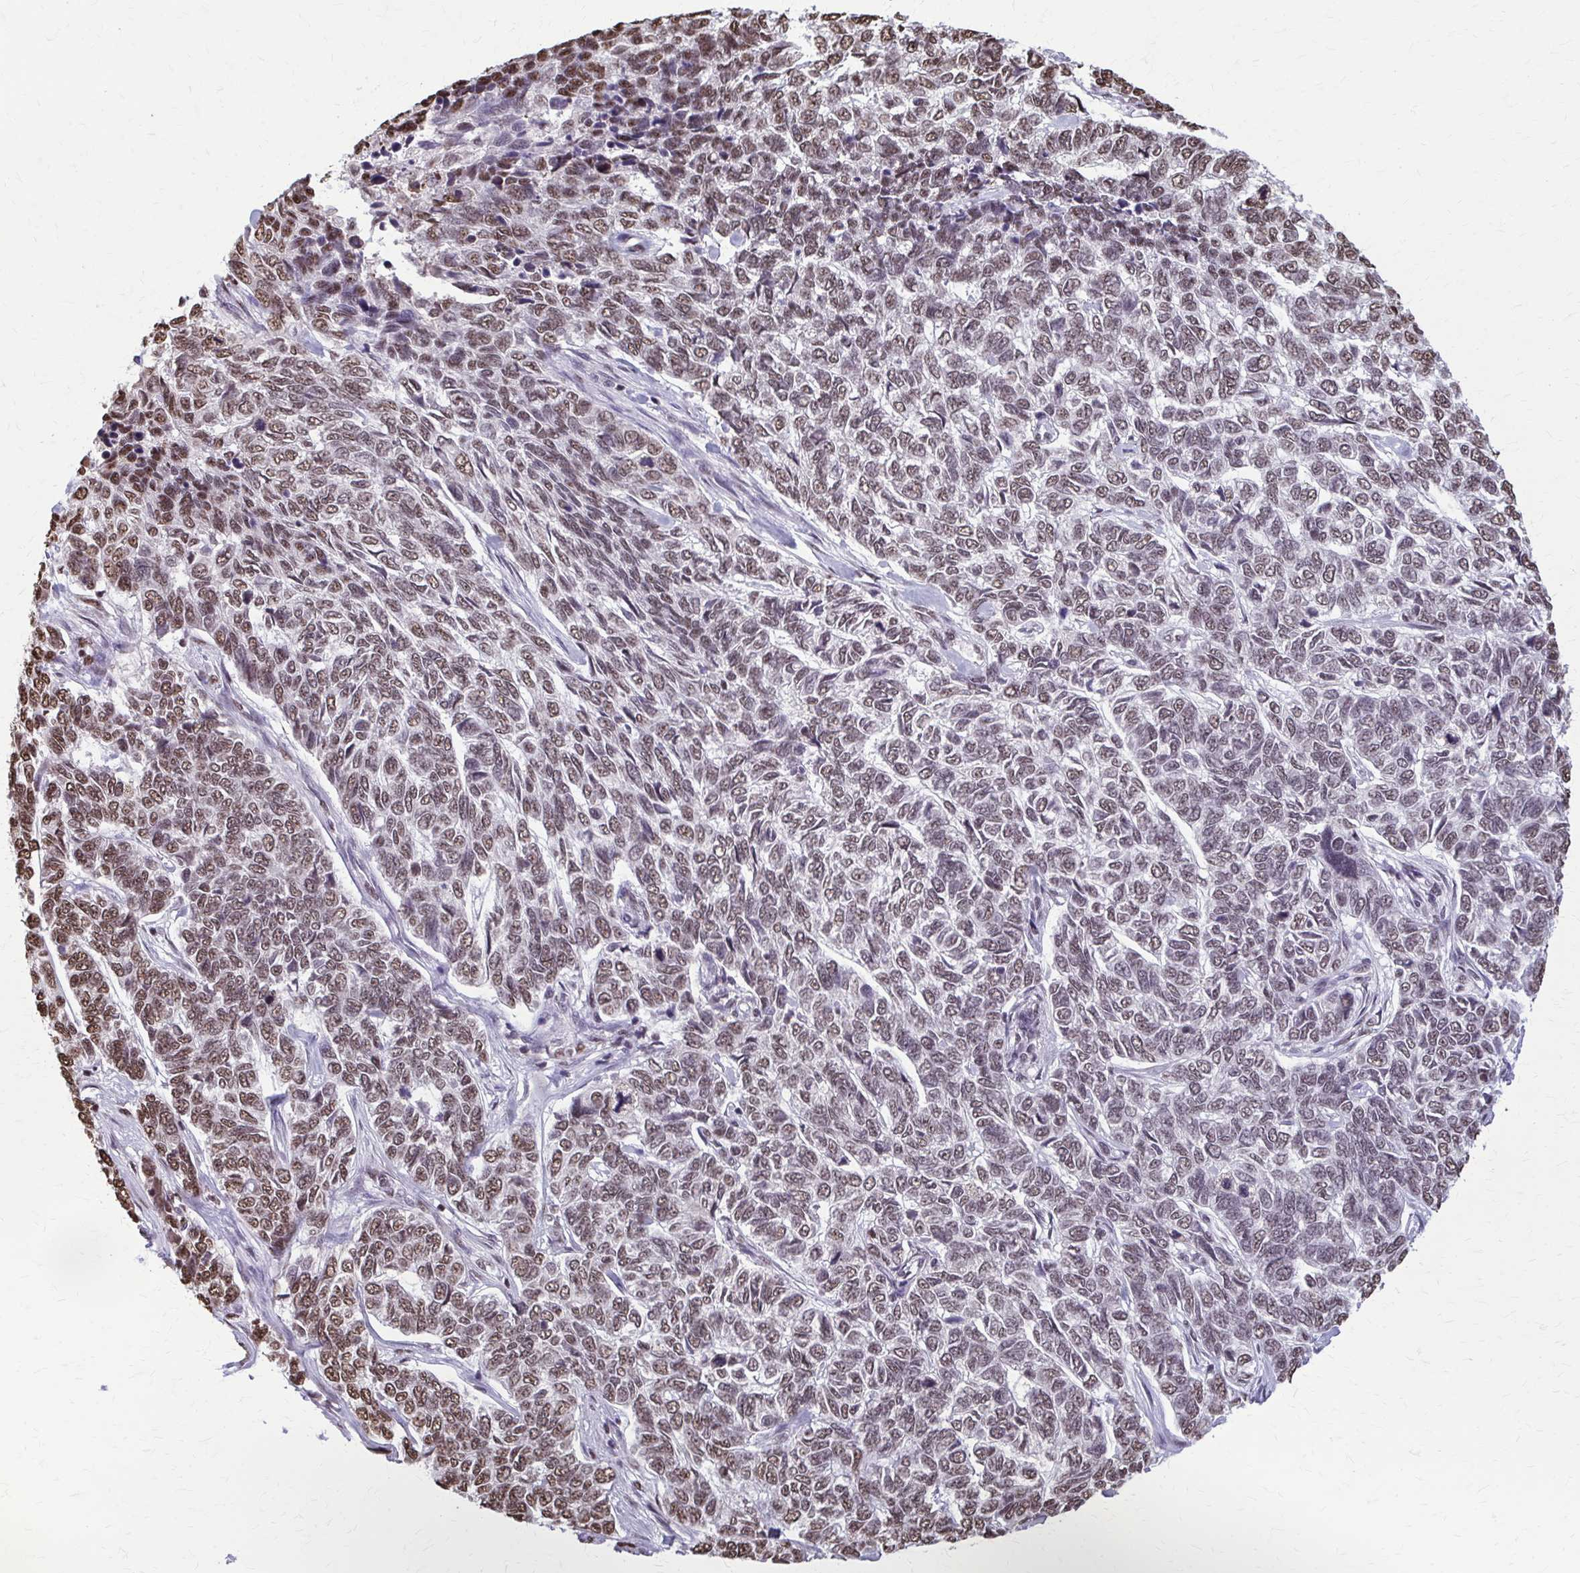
{"staining": {"intensity": "moderate", "quantity": "25%-75%", "location": "nuclear"}, "tissue": "skin cancer", "cell_type": "Tumor cells", "image_type": "cancer", "snomed": [{"axis": "morphology", "description": "Basal cell carcinoma"}, {"axis": "topography", "description": "Skin"}], "caption": "Protein analysis of skin cancer (basal cell carcinoma) tissue demonstrates moderate nuclear positivity in about 25%-75% of tumor cells.", "gene": "SNRPA", "patient": {"sex": "female", "age": 65}}